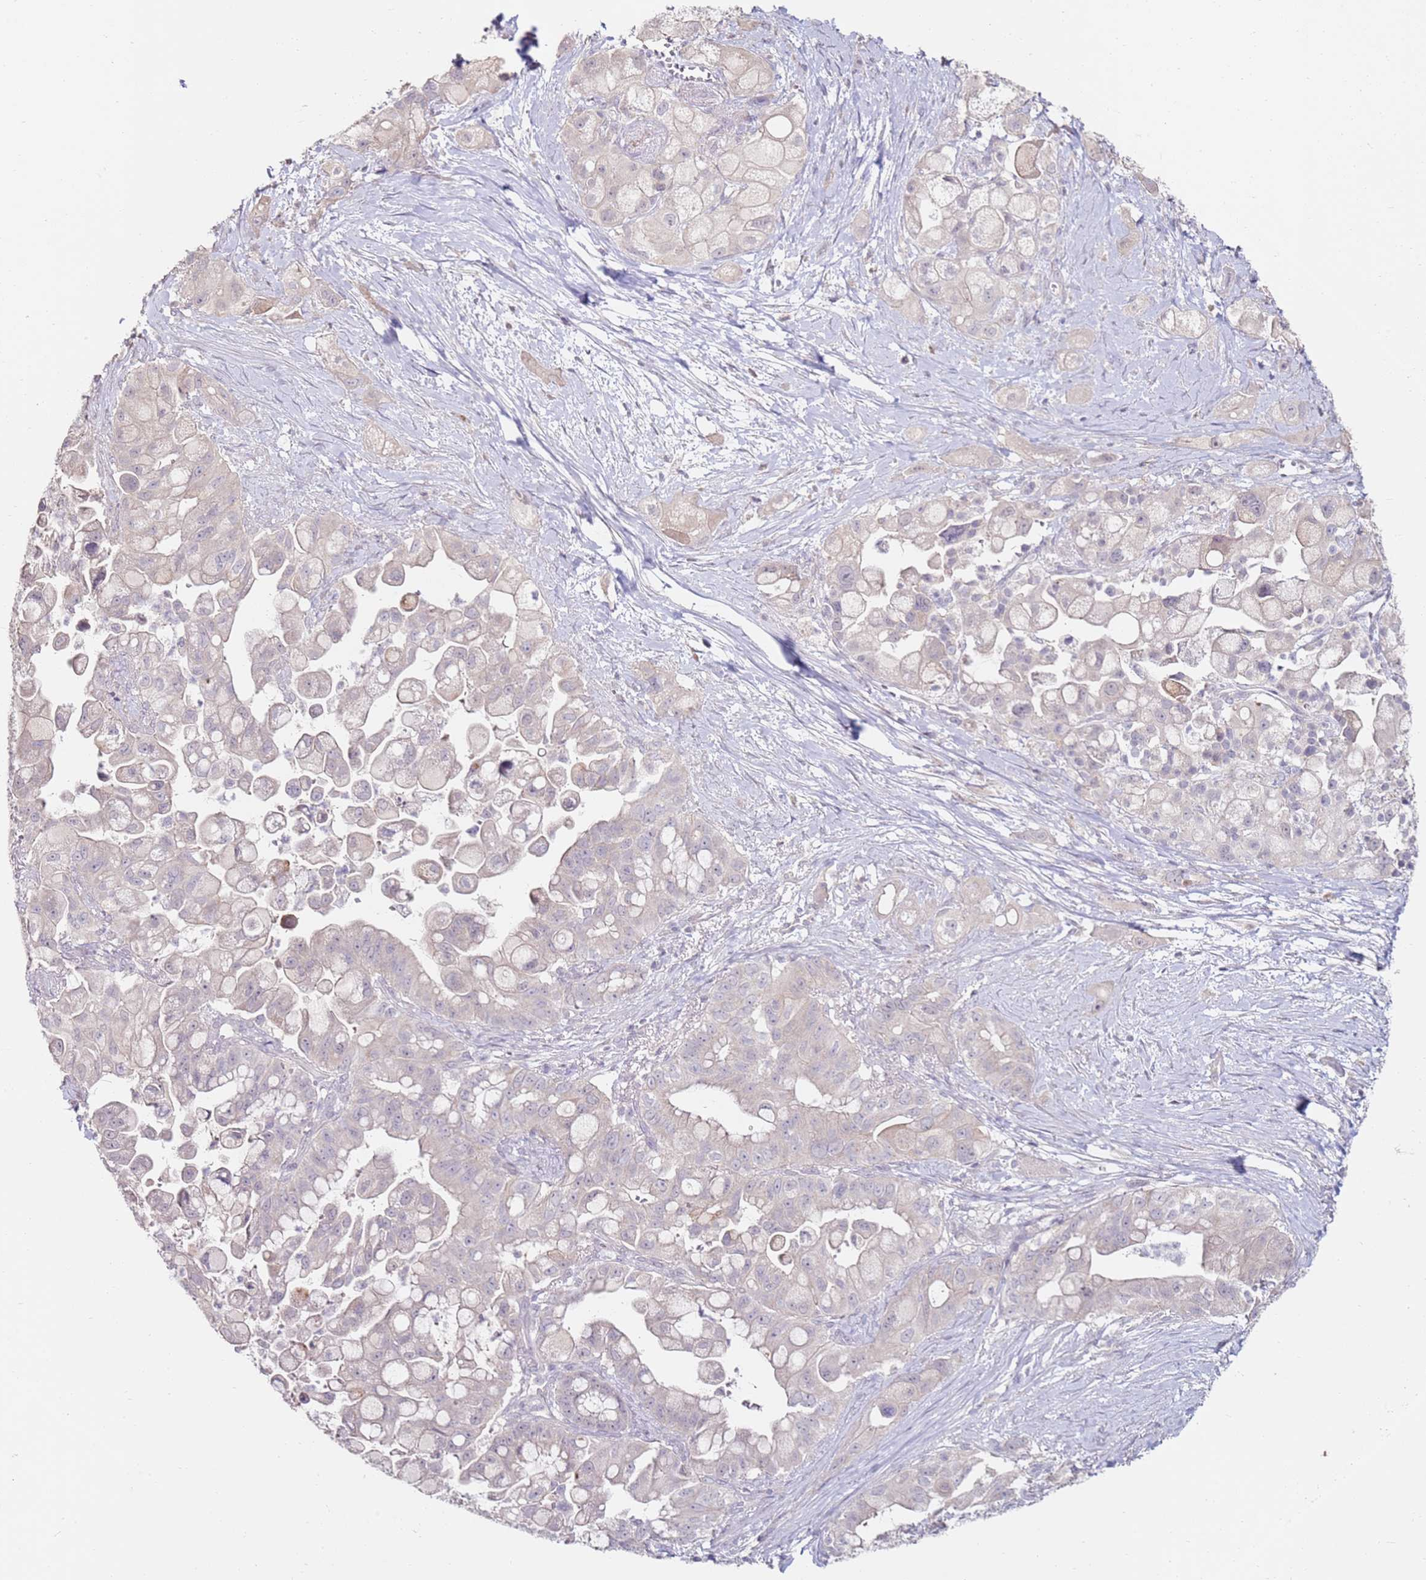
{"staining": {"intensity": "negative", "quantity": "none", "location": "none"}, "tissue": "pancreatic cancer", "cell_type": "Tumor cells", "image_type": "cancer", "snomed": [{"axis": "morphology", "description": "Adenocarcinoma, NOS"}, {"axis": "topography", "description": "Pancreas"}], "caption": "There is no significant expression in tumor cells of pancreatic cancer (adenocarcinoma).", "gene": "RARS2", "patient": {"sex": "male", "age": 68}}